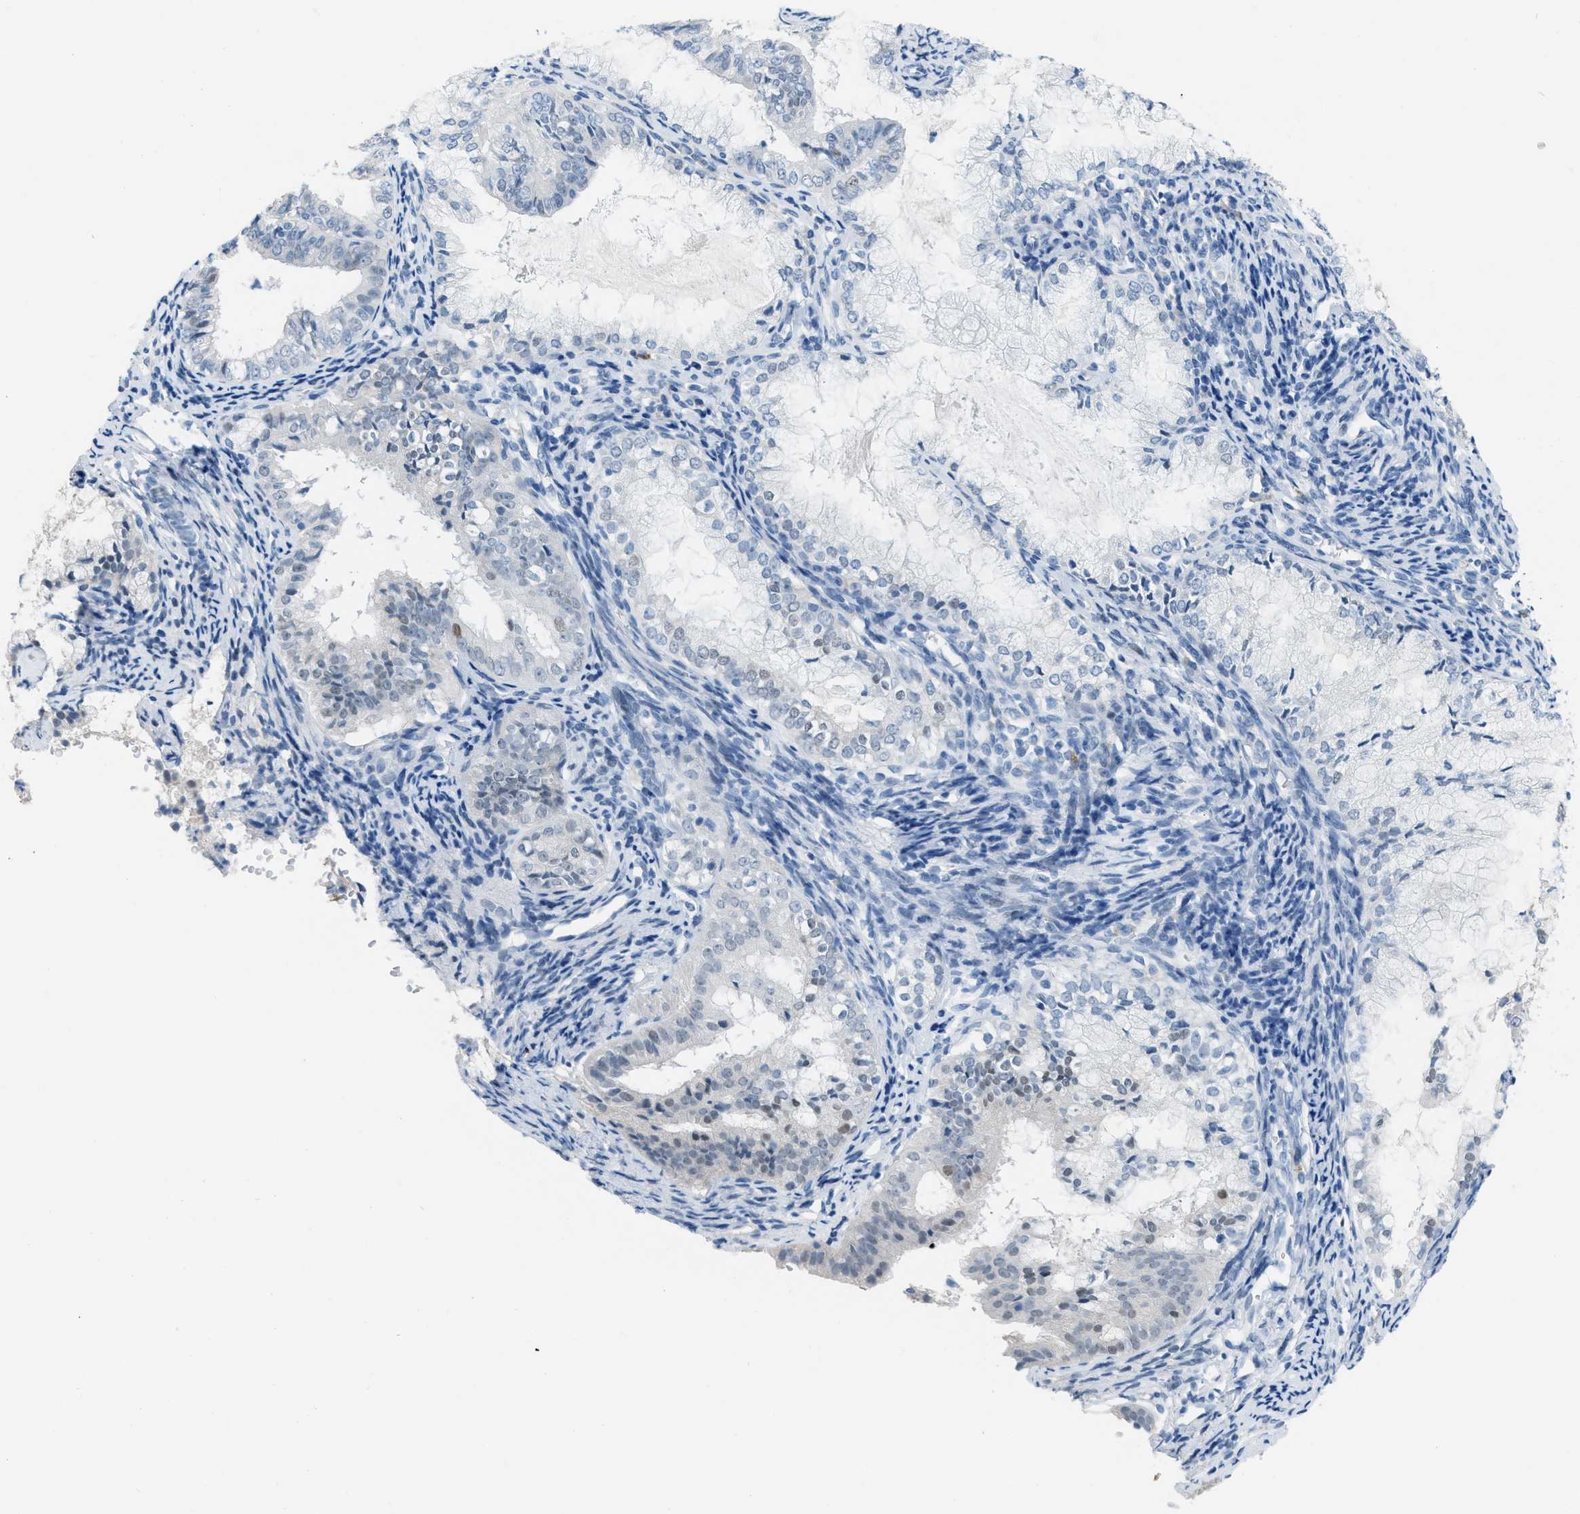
{"staining": {"intensity": "moderate", "quantity": "<25%", "location": "nuclear"}, "tissue": "endometrial cancer", "cell_type": "Tumor cells", "image_type": "cancer", "snomed": [{"axis": "morphology", "description": "Adenocarcinoma, NOS"}, {"axis": "topography", "description": "Endometrium"}], "caption": "Human endometrial cancer (adenocarcinoma) stained with a protein marker reveals moderate staining in tumor cells.", "gene": "HSF2", "patient": {"sex": "female", "age": 63}}